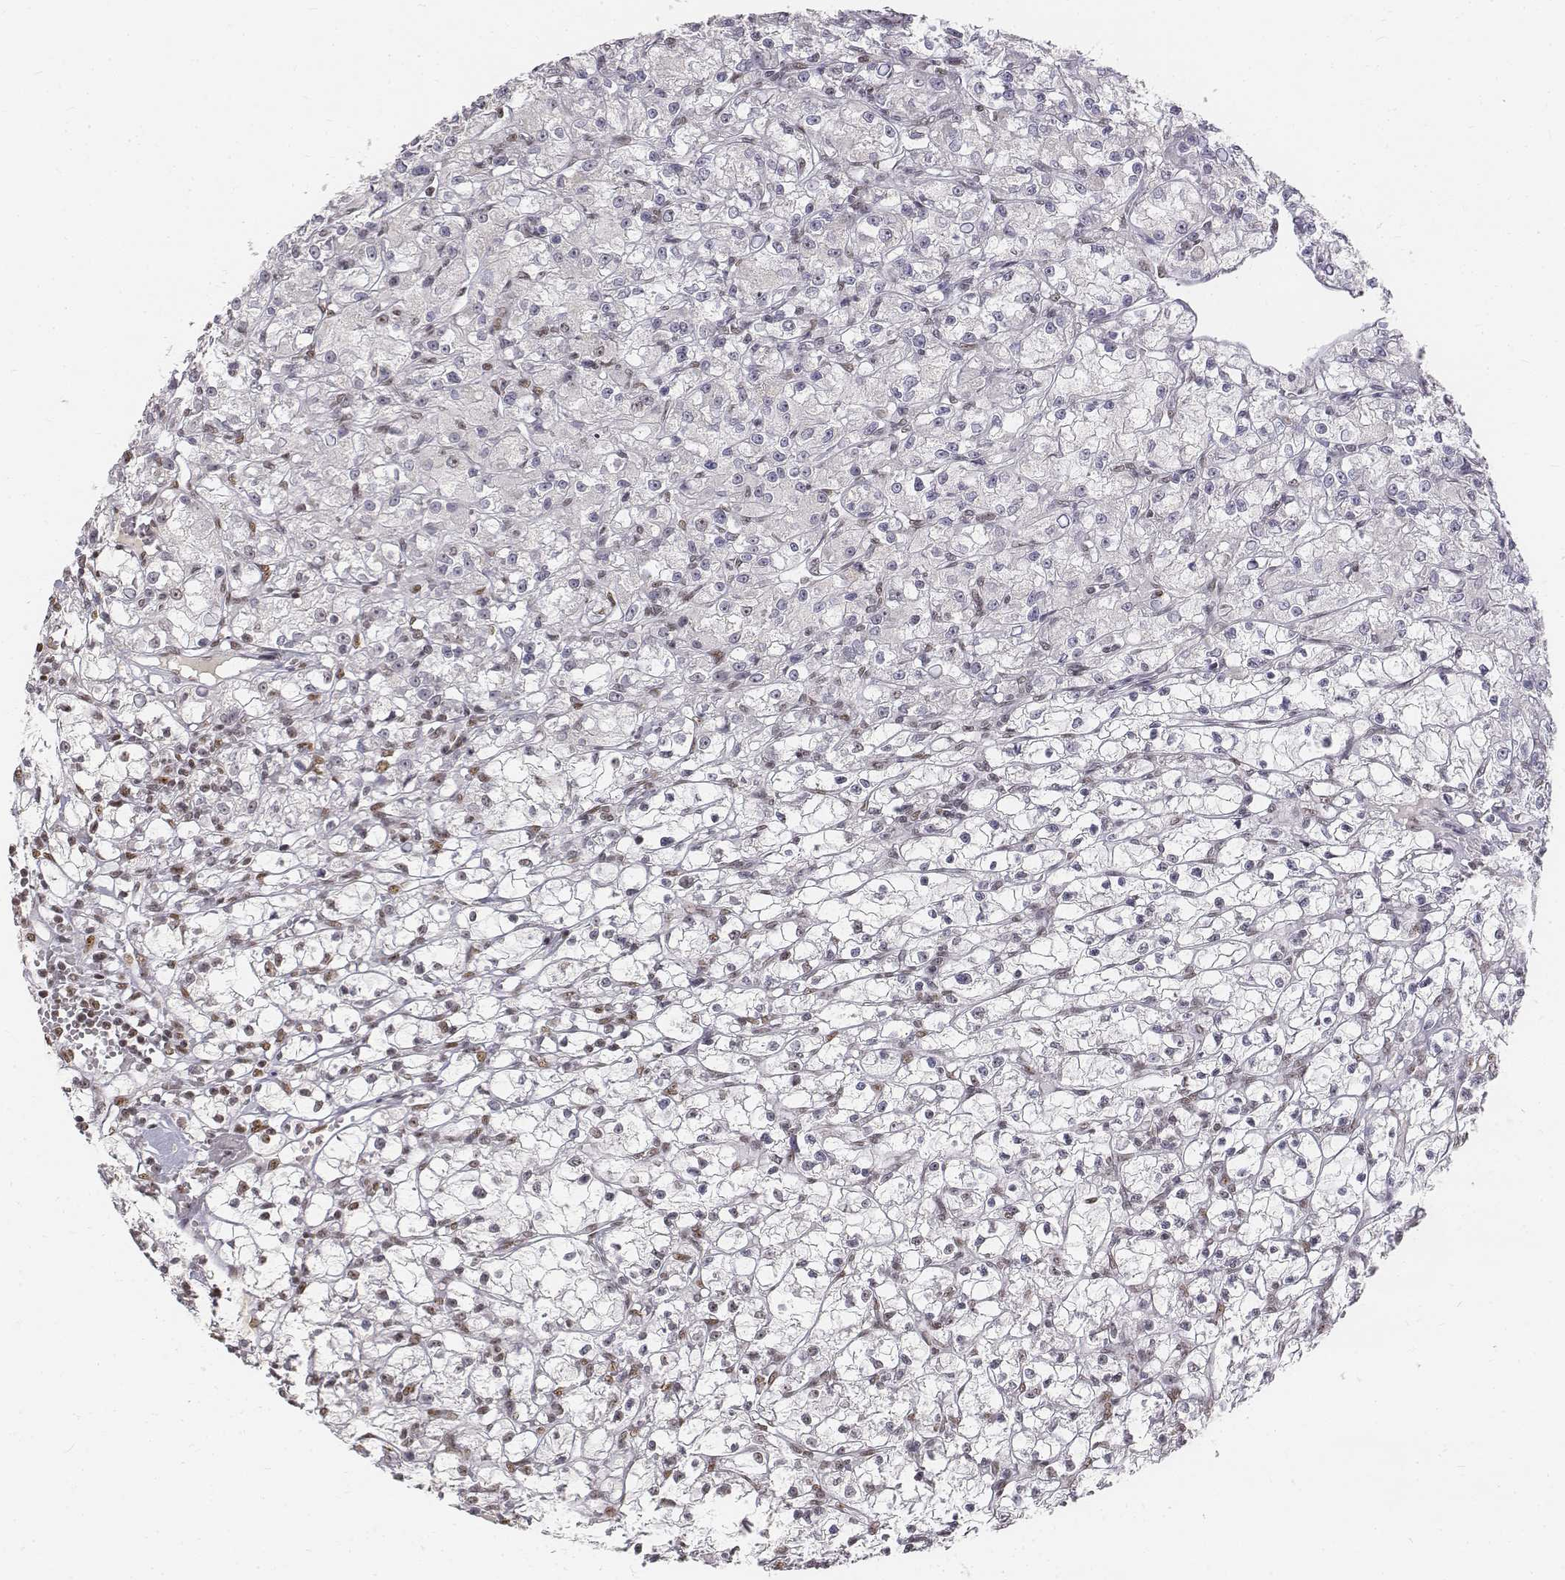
{"staining": {"intensity": "negative", "quantity": "none", "location": "none"}, "tissue": "renal cancer", "cell_type": "Tumor cells", "image_type": "cancer", "snomed": [{"axis": "morphology", "description": "Adenocarcinoma, NOS"}, {"axis": "topography", "description": "Kidney"}], "caption": "High magnification brightfield microscopy of adenocarcinoma (renal) stained with DAB (brown) and counterstained with hematoxylin (blue): tumor cells show no significant staining. Nuclei are stained in blue.", "gene": "PHF6", "patient": {"sex": "female", "age": 59}}